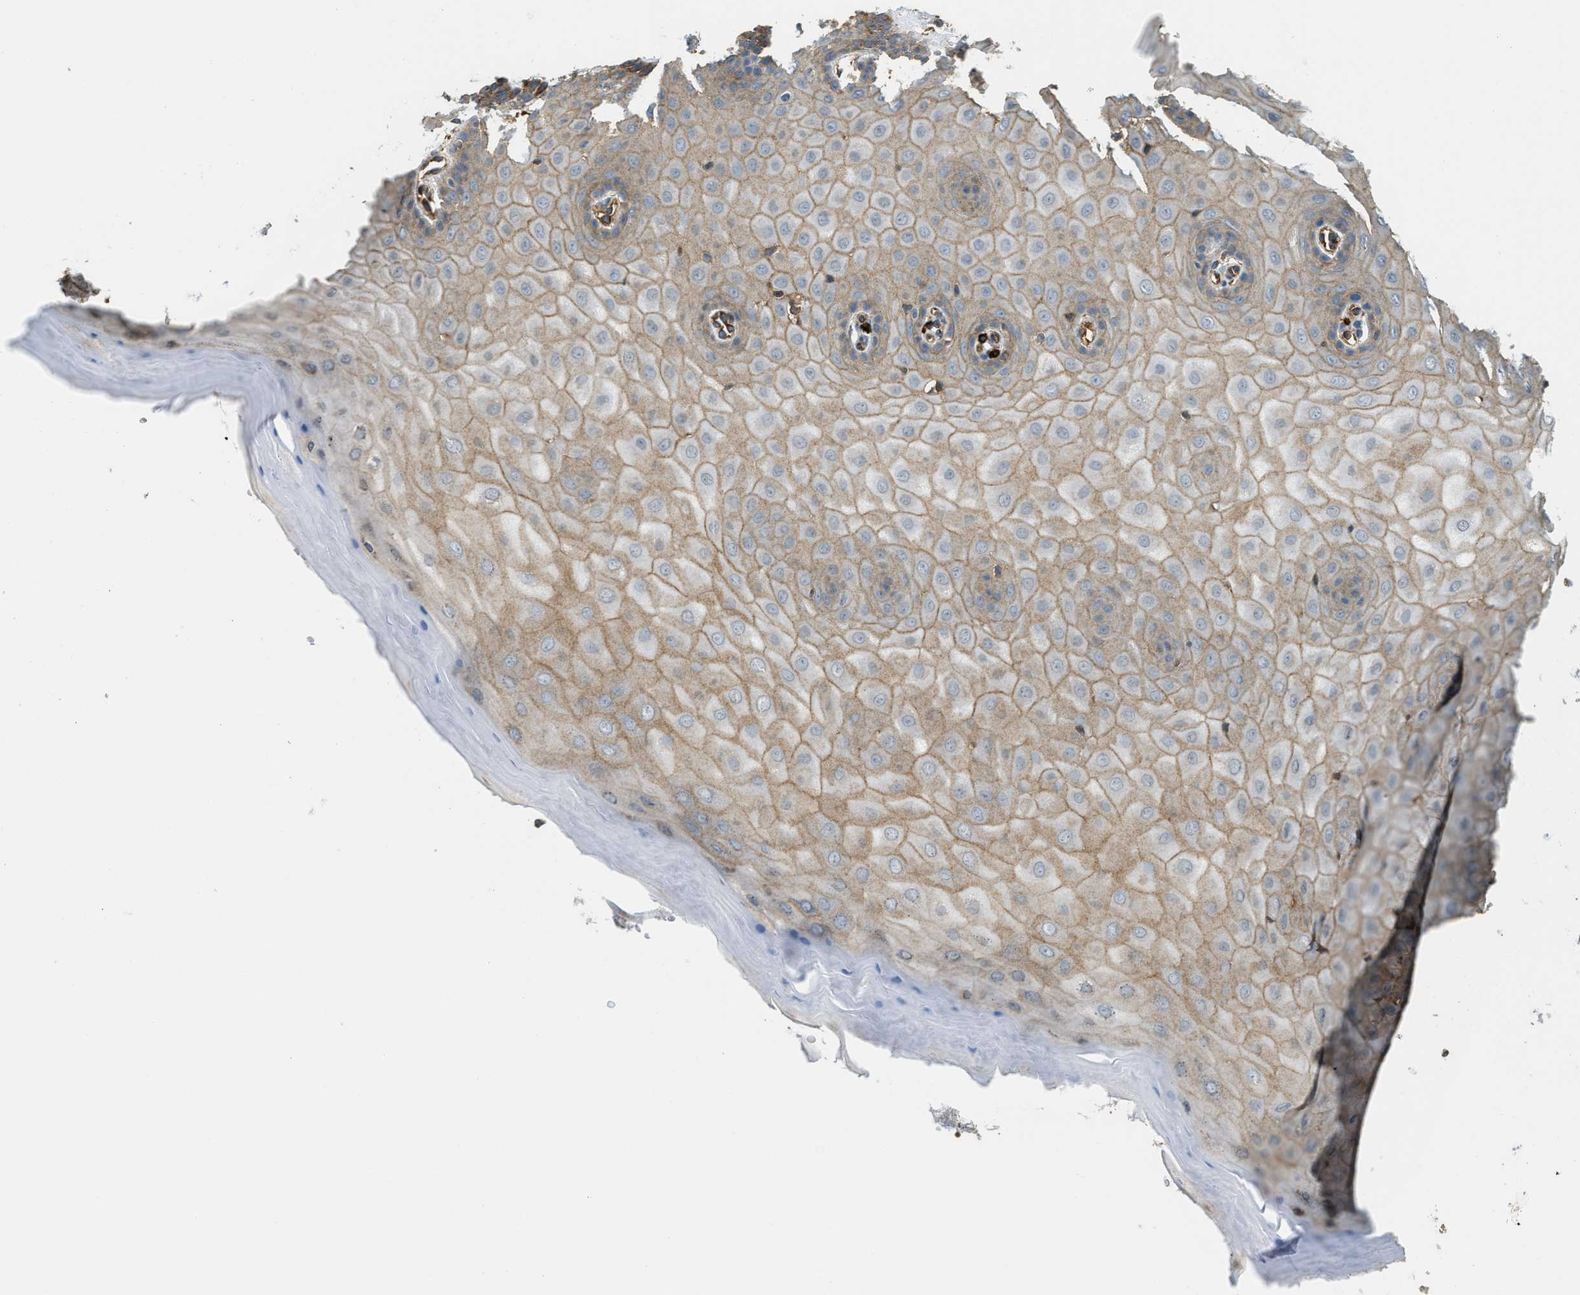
{"staining": {"intensity": "moderate", "quantity": ">75%", "location": "cytoplasmic/membranous"}, "tissue": "cervix", "cell_type": "Glandular cells", "image_type": "normal", "snomed": [{"axis": "morphology", "description": "Normal tissue, NOS"}, {"axis": "topography", "description": "Cervix"}], "caption": "This photomicrograph reveals immunohistochemistry (IHC) staining of normal cervix, with medium moderate cytoplasmic/membranous expression in about >75% of glandular cells.", "gene": "BAG4", "patient": {"sex": "female", "age": 55}}